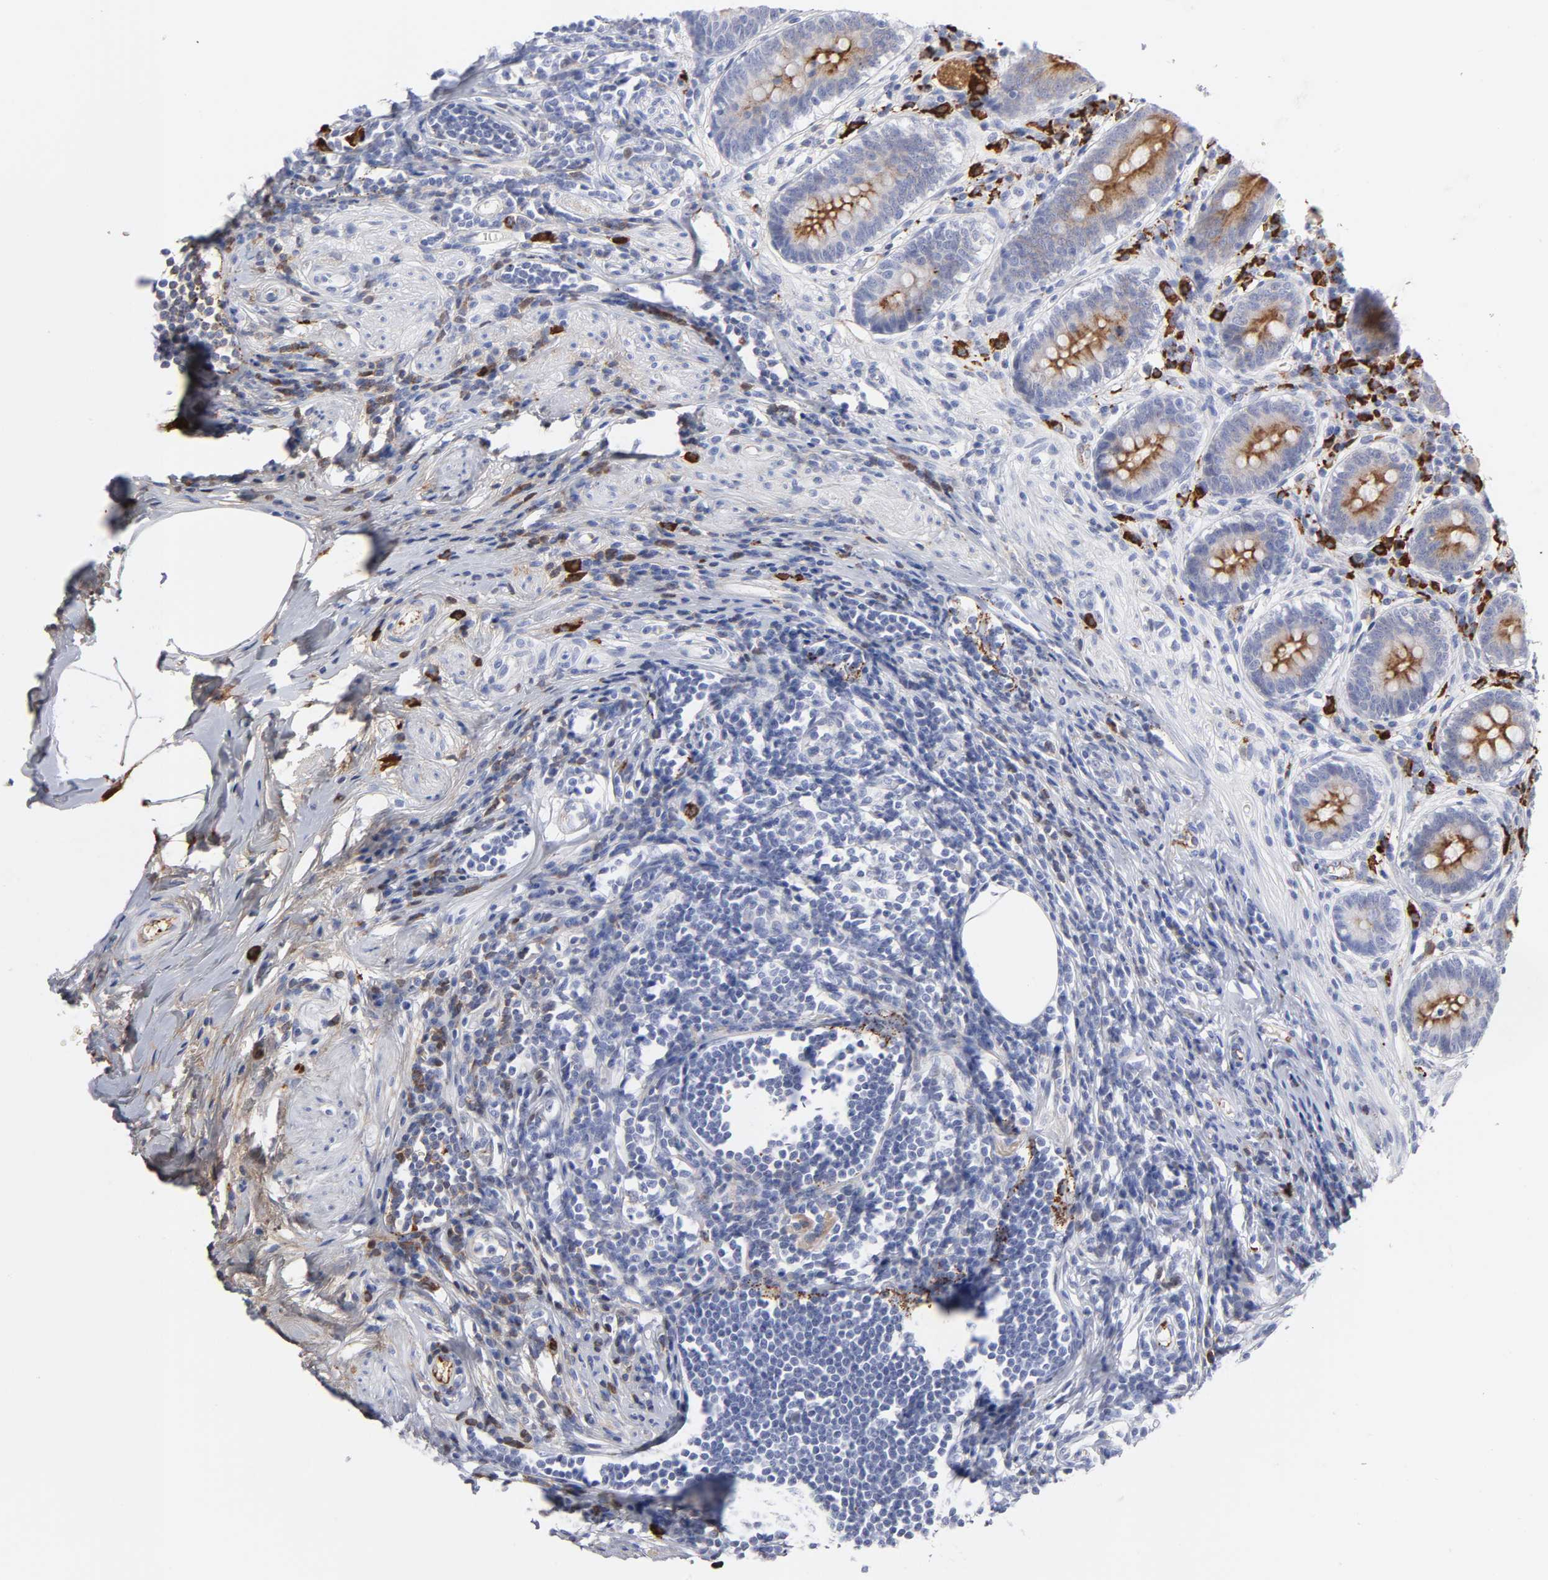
{"staining": {"intensity": "negative", "quantity": "none", "location": "none"}, "tissue": "appendix", "cell_type": "Glandular cells", "image_type": "normal", "snomed": [{"axis": "morphology", "description": "Normal tissue, NOS"}, {"axis": "topography", "description": "Appendix"}], "caption": "Micrograph shows no significant protein positivity in glandular cells of benign appendix.", "gene": "PLAT", "patient": {"sex": "female", "age": 50}}